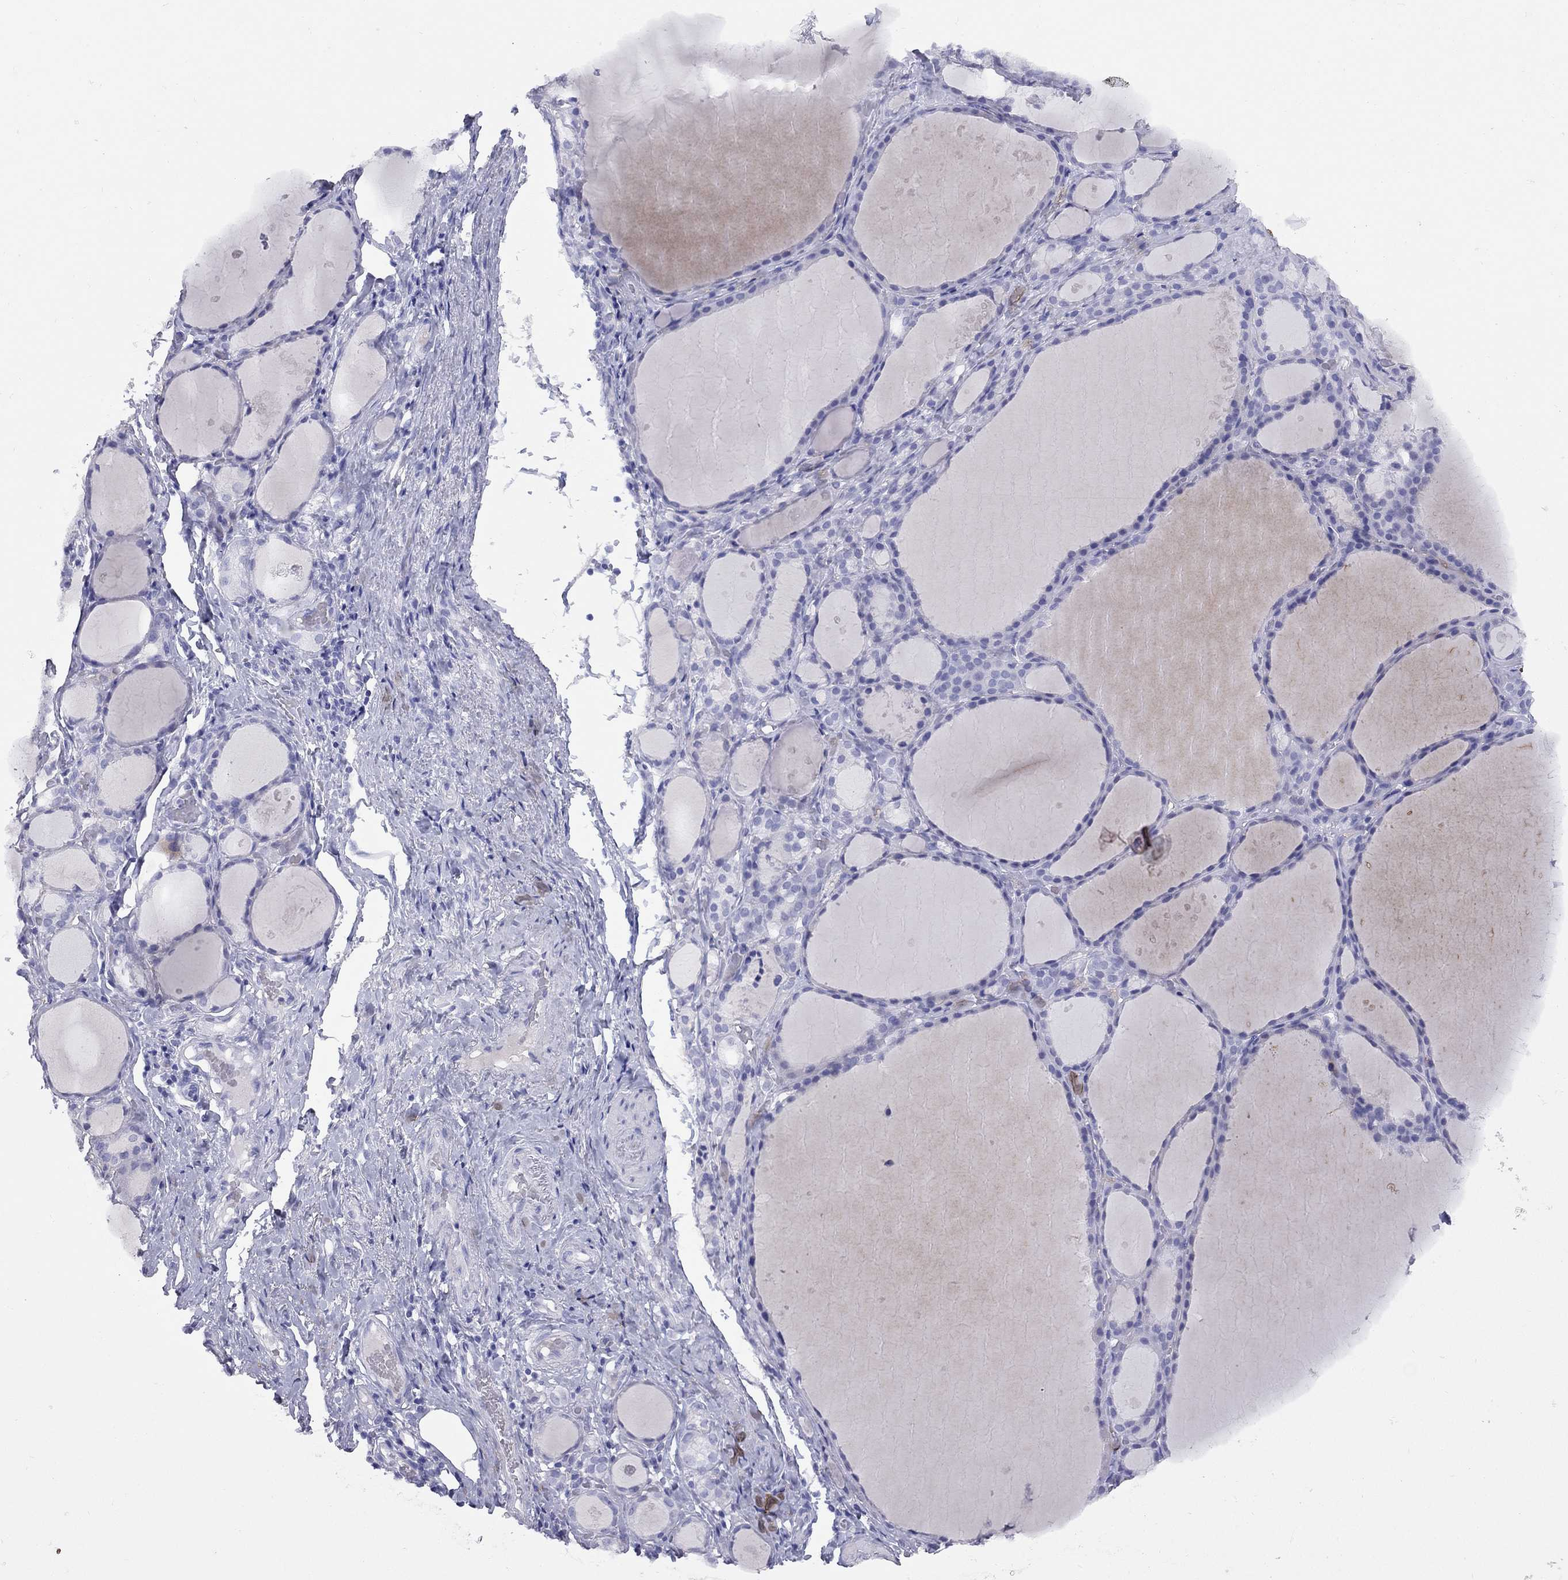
{"staining": {"intensity": "negative", "quantity": "none", "location": "none"}, "tissue": "thyroid gland", "cell_type": "Glandular cells", "image_type": "normal", "snomed": [{"axis": "morphology", "description": "Normal tissue, NOS"}, {"axis": "topography", "description": "Thyroid gland"}], "caption": "A high-resolution micrograph shows IHC staining of unremarkable thyroid gland, which displays no significant positivity in glandular cells.", "gene": "GRIA2", "patient": {"sex": "male", "age": 68}}